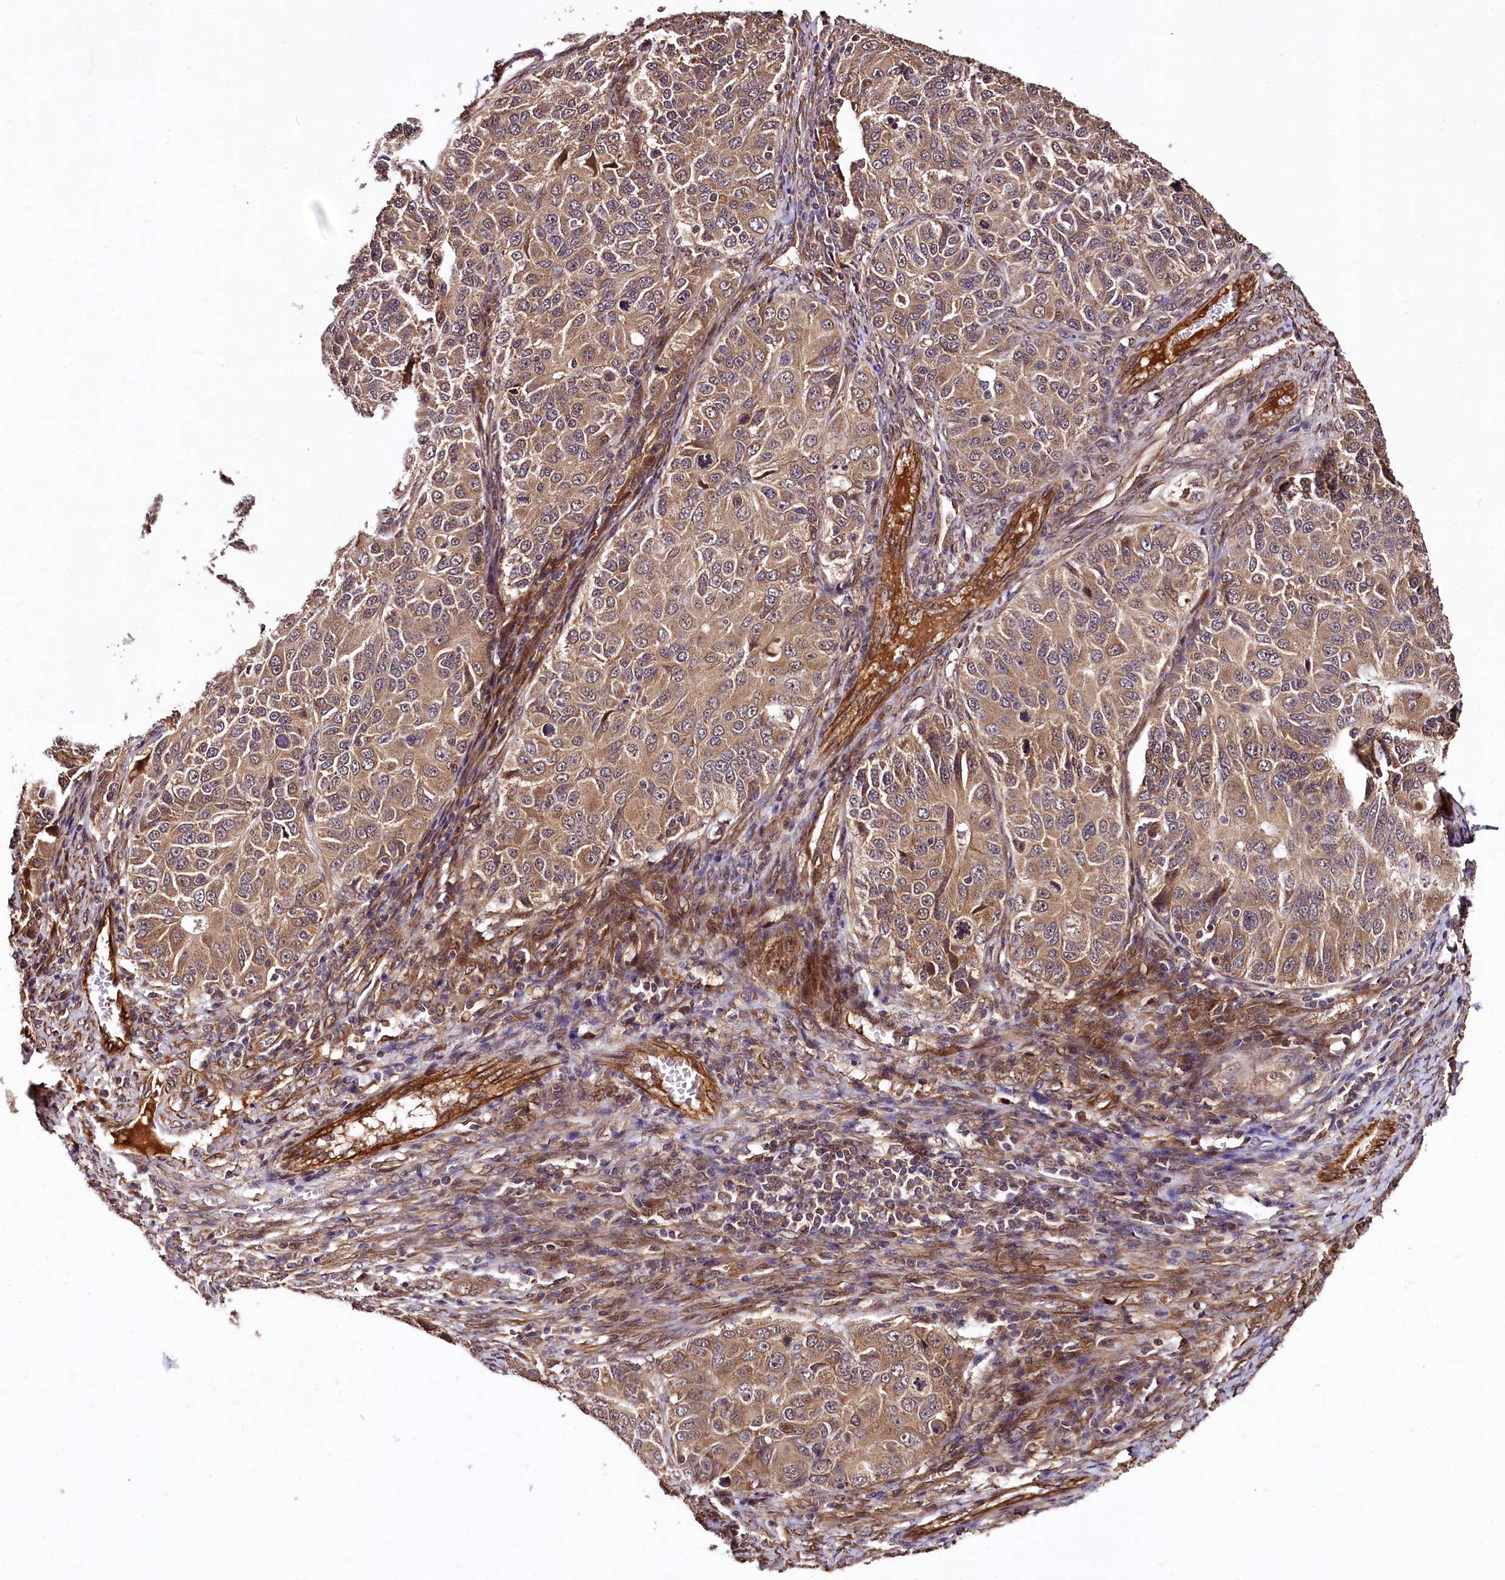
{"staining": {"intensity": "moderate", "quantity": ">75%", "location": "cytoplasmic/membranous"}, "tissue": "ovarian cancer", "cell_type": "Tumor cells", "image_type": "cancer", "snomed": [{"axis": "morphology", "description": "Carcinoma, endometroid"}, {"axis": "topography", "description": "Ovary"}], "caption": "A micrograph of ovarian cancer stained for a protein demonstrates moderate cytoplasmic/membranous brown staining in tumor cells.", "gene": "TBCEL", "patient": {"sex": "female", "age": 51}}